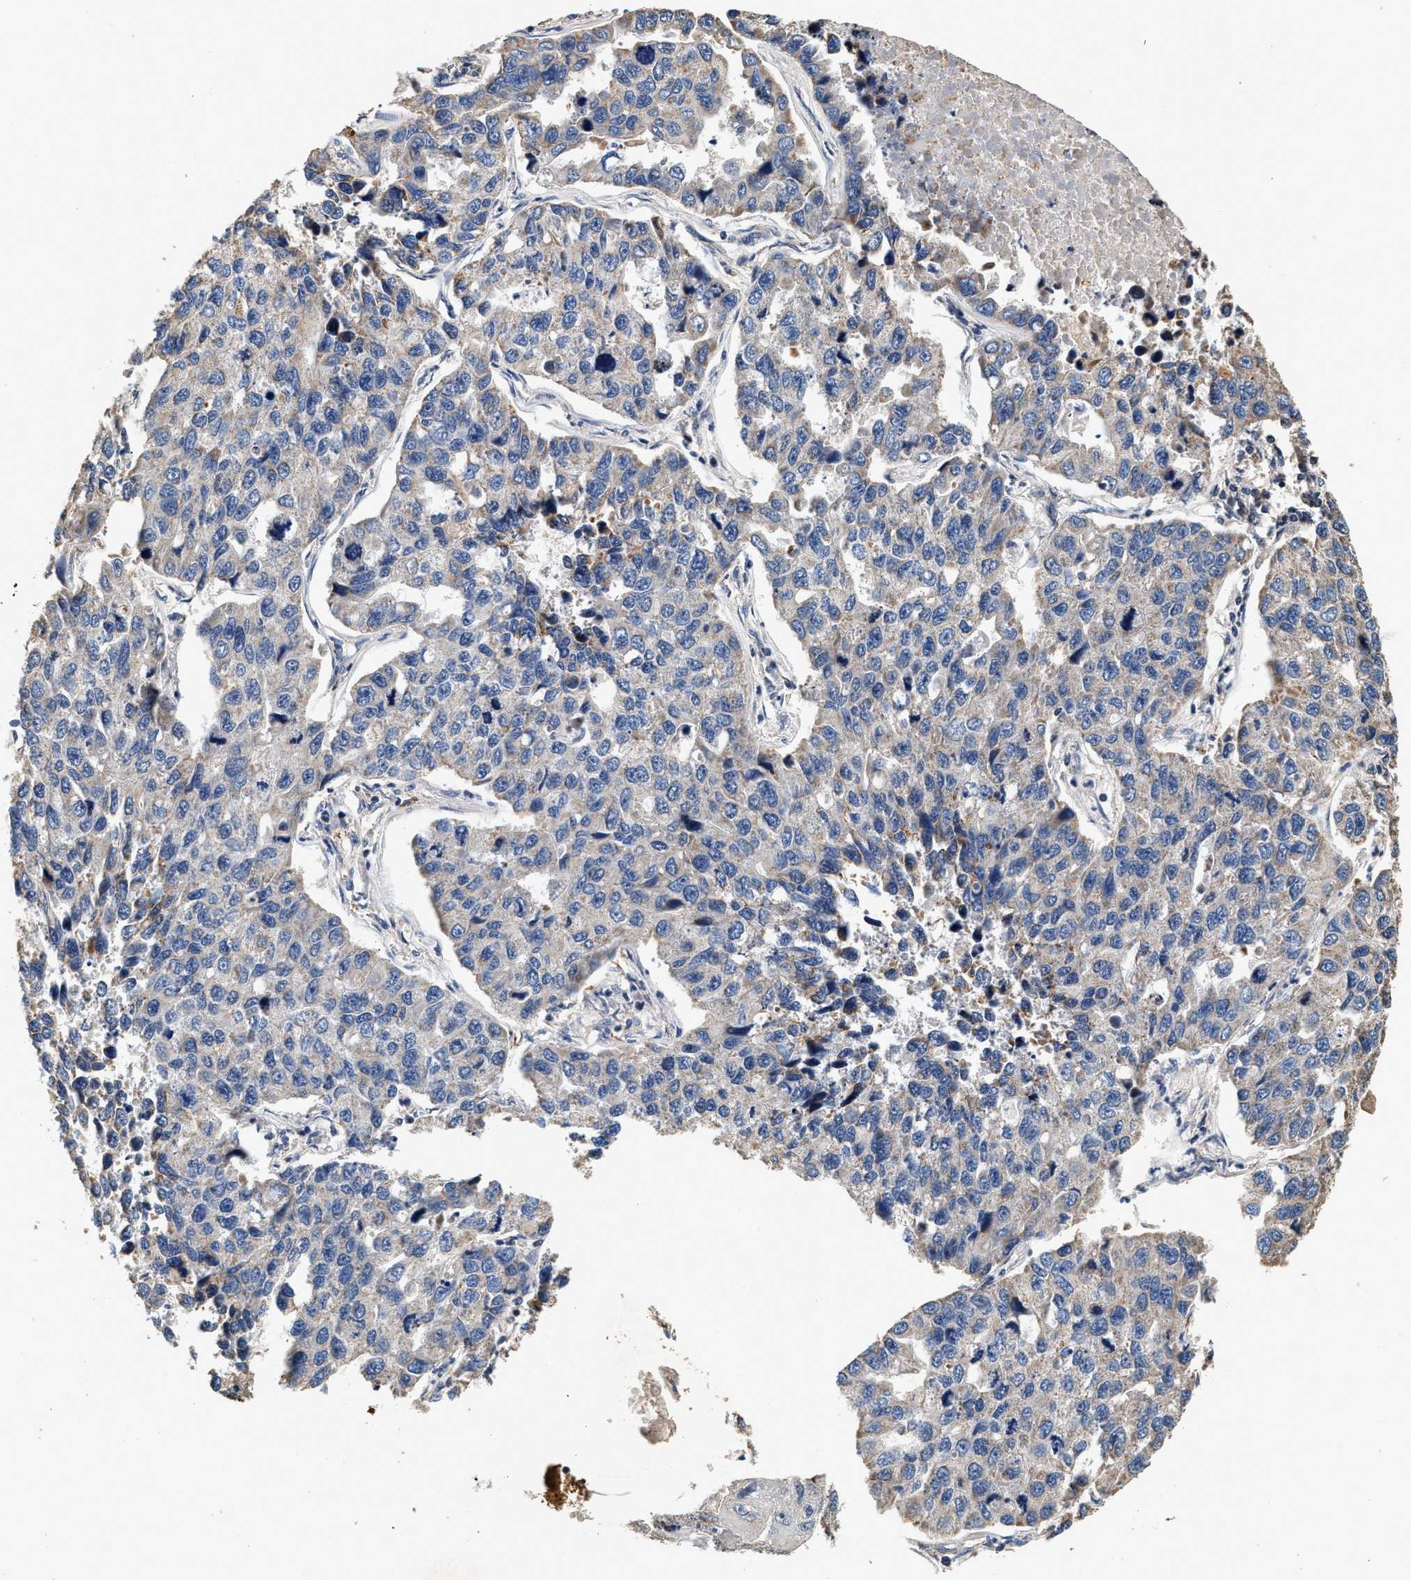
{"staining": {"intensity": "negative", "quantity": "none", "location": "none"}, "tissue": "lung cancer", "cell_type": "Tumor cells", "image_type": "cancer", "snomed": [{"axis": "morphology", "description": "Adenocarcinoma, NOS"}, {"axis": "topography", "description": "Lung"}], "caption": "Adenocarcinoma (lung) was stained to show a protein in brown. There is no significant staining in tumor cells. (DAB immunohistochemistry (IHC), high magnification).", "gene": "PTGR3", "patient": {"sex": "male", "age": 64}}